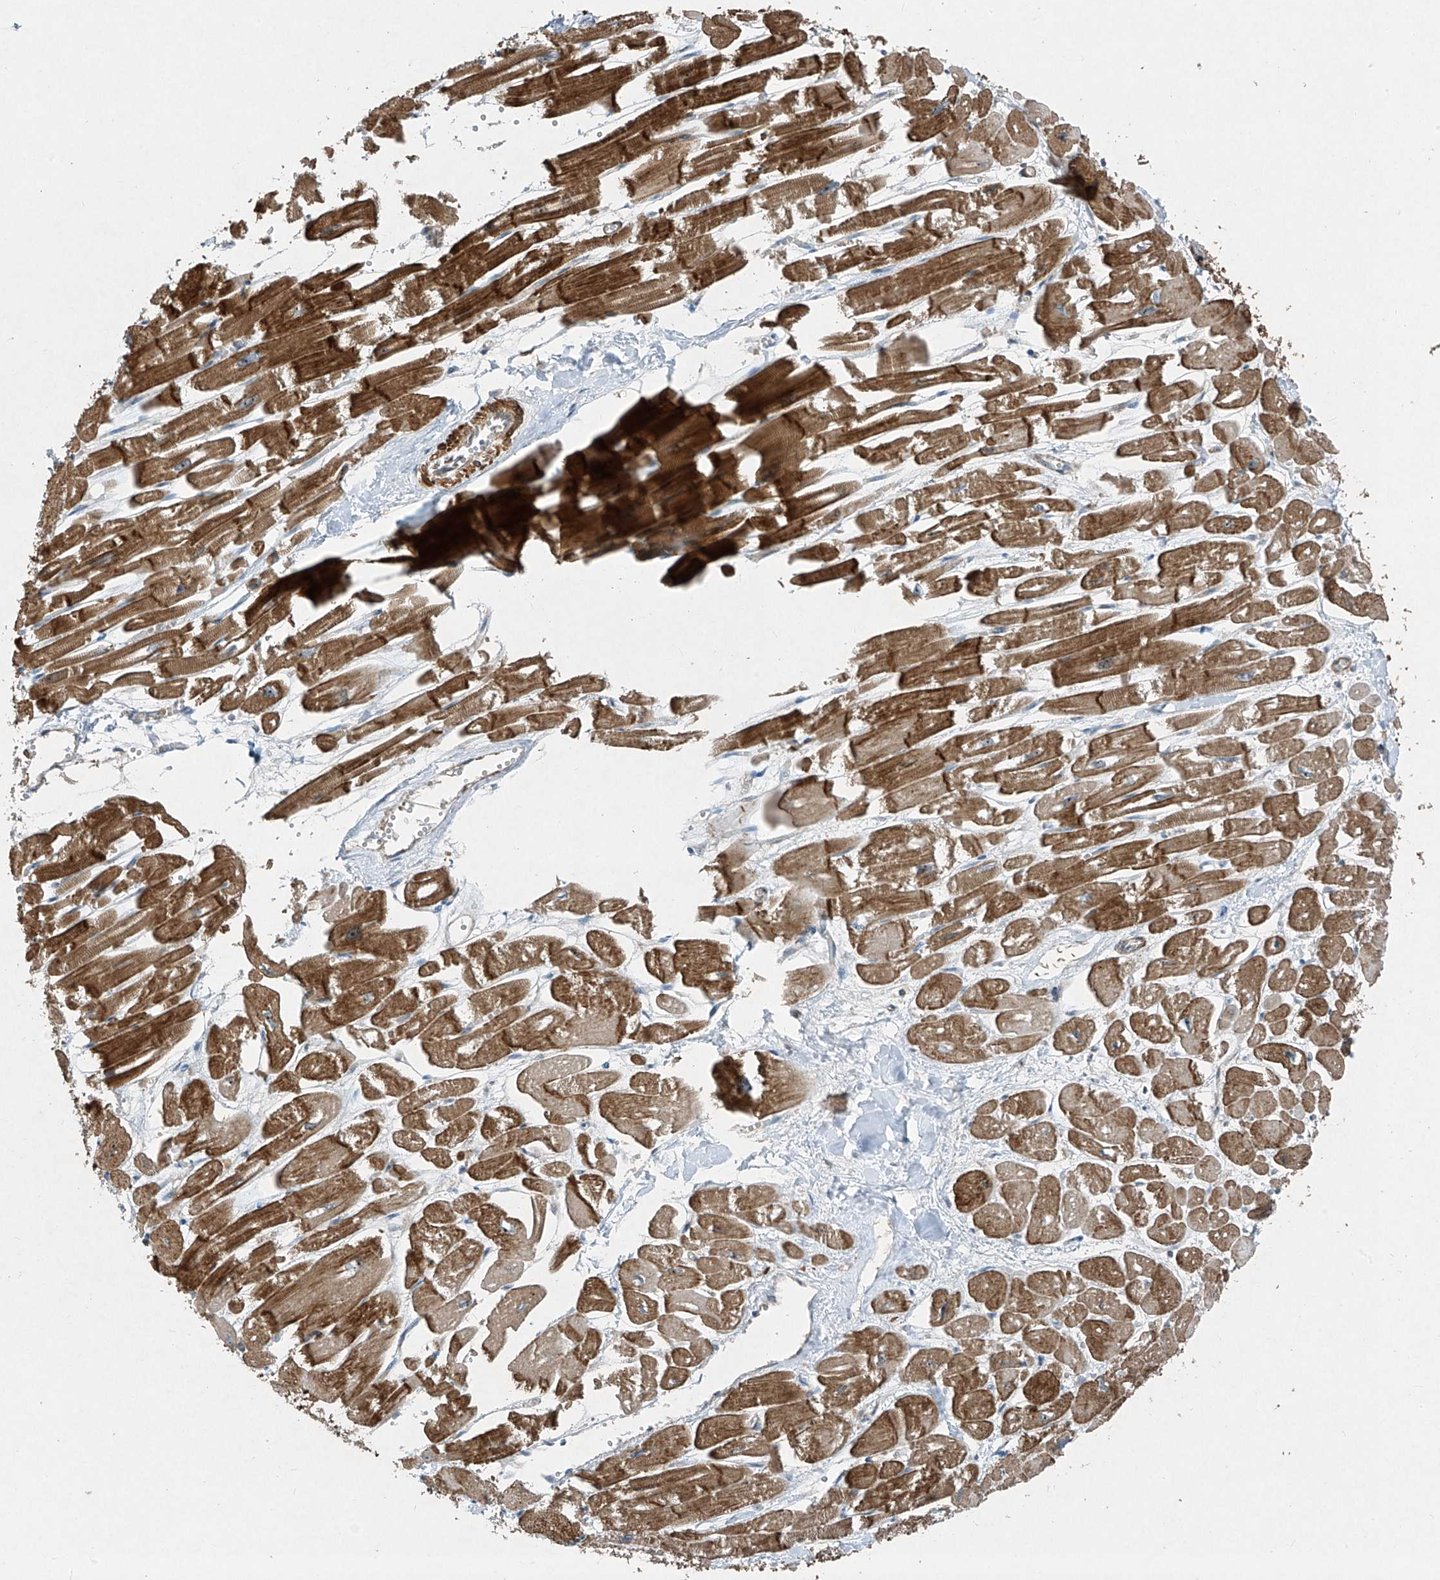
{"staining": {"intensity": "moderate", "quantity": ">75%", "location": "cytoplasmic/membranous"}, "tissue": "heart muscle", "cell_type": "Cardiomyocytes", "image_type": "normal", "snomed": [{"axis": "morphology", "description": "Normal tissue, NOS"}, {"axis": "topography", "description": "Heart"}], "caption": "DAB (3,3'-diaminobenzidine) immunohistochemical staining of unremarkable heart muscle demonstrates moderate cytoplasmic/membranous protein positivity in approximately >75% of cardiomyocytes. (DAB IHC with brightfield microscopy, high magnification).", "gene": "PPCS", "patient": {"sex": "male", "age": 54}}